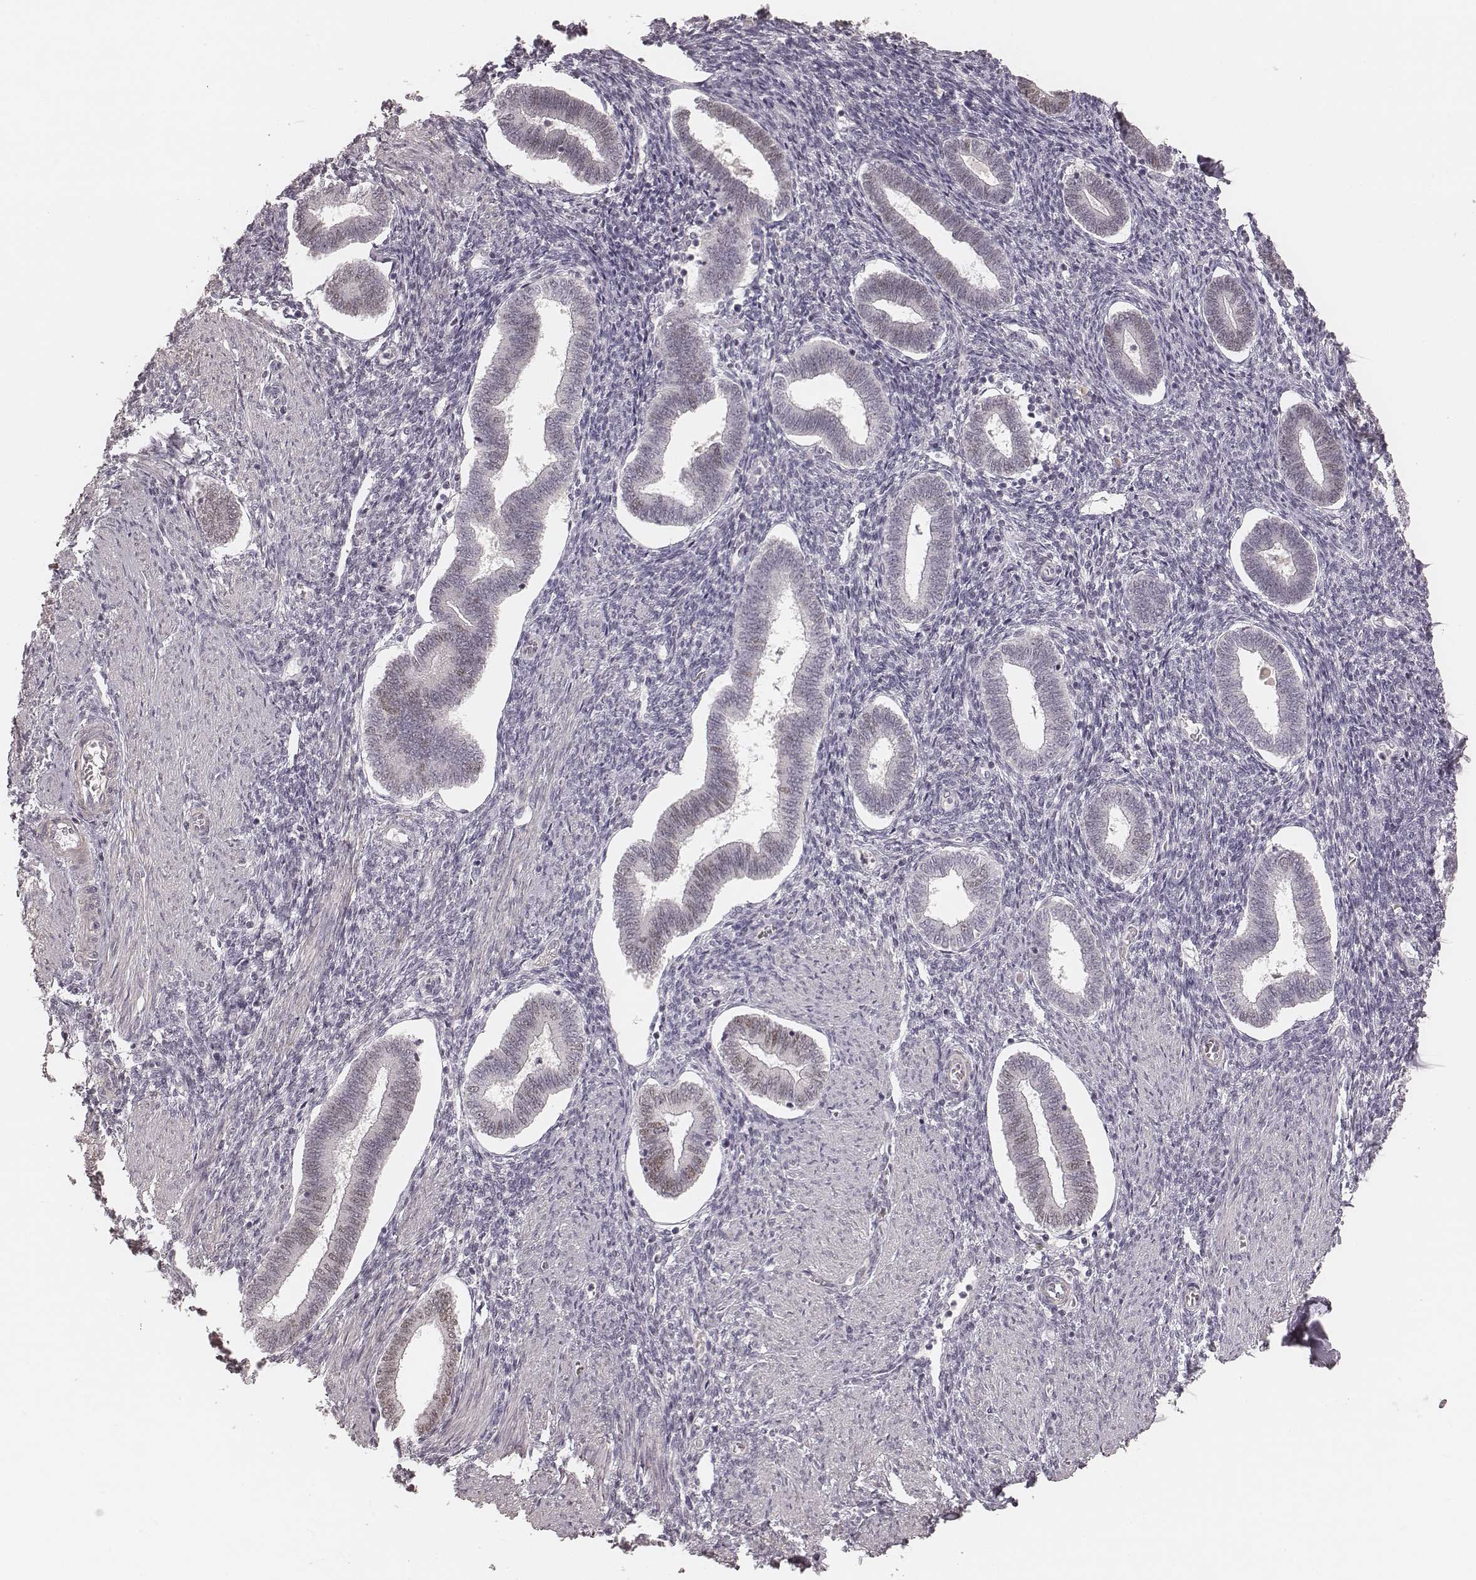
{"staining": {"intensity": "negative", "quantity": "none", "location": "none"}, "tissue": "endometrium", "cell_type": "Cells in endometrial stroma", "image_type": "normal", "snomed": [{"axis": "morphology", "description": "Normal tissue, NOS"}, {"axis": "topography", "description": "Endometrium"}], "caption": "This is an immunohistochemistry image of normal endometrium. There is no expression in cells in endometrial stroma.", "gene": "MSX1", "patient": {"sex": "female", "age": 42}}